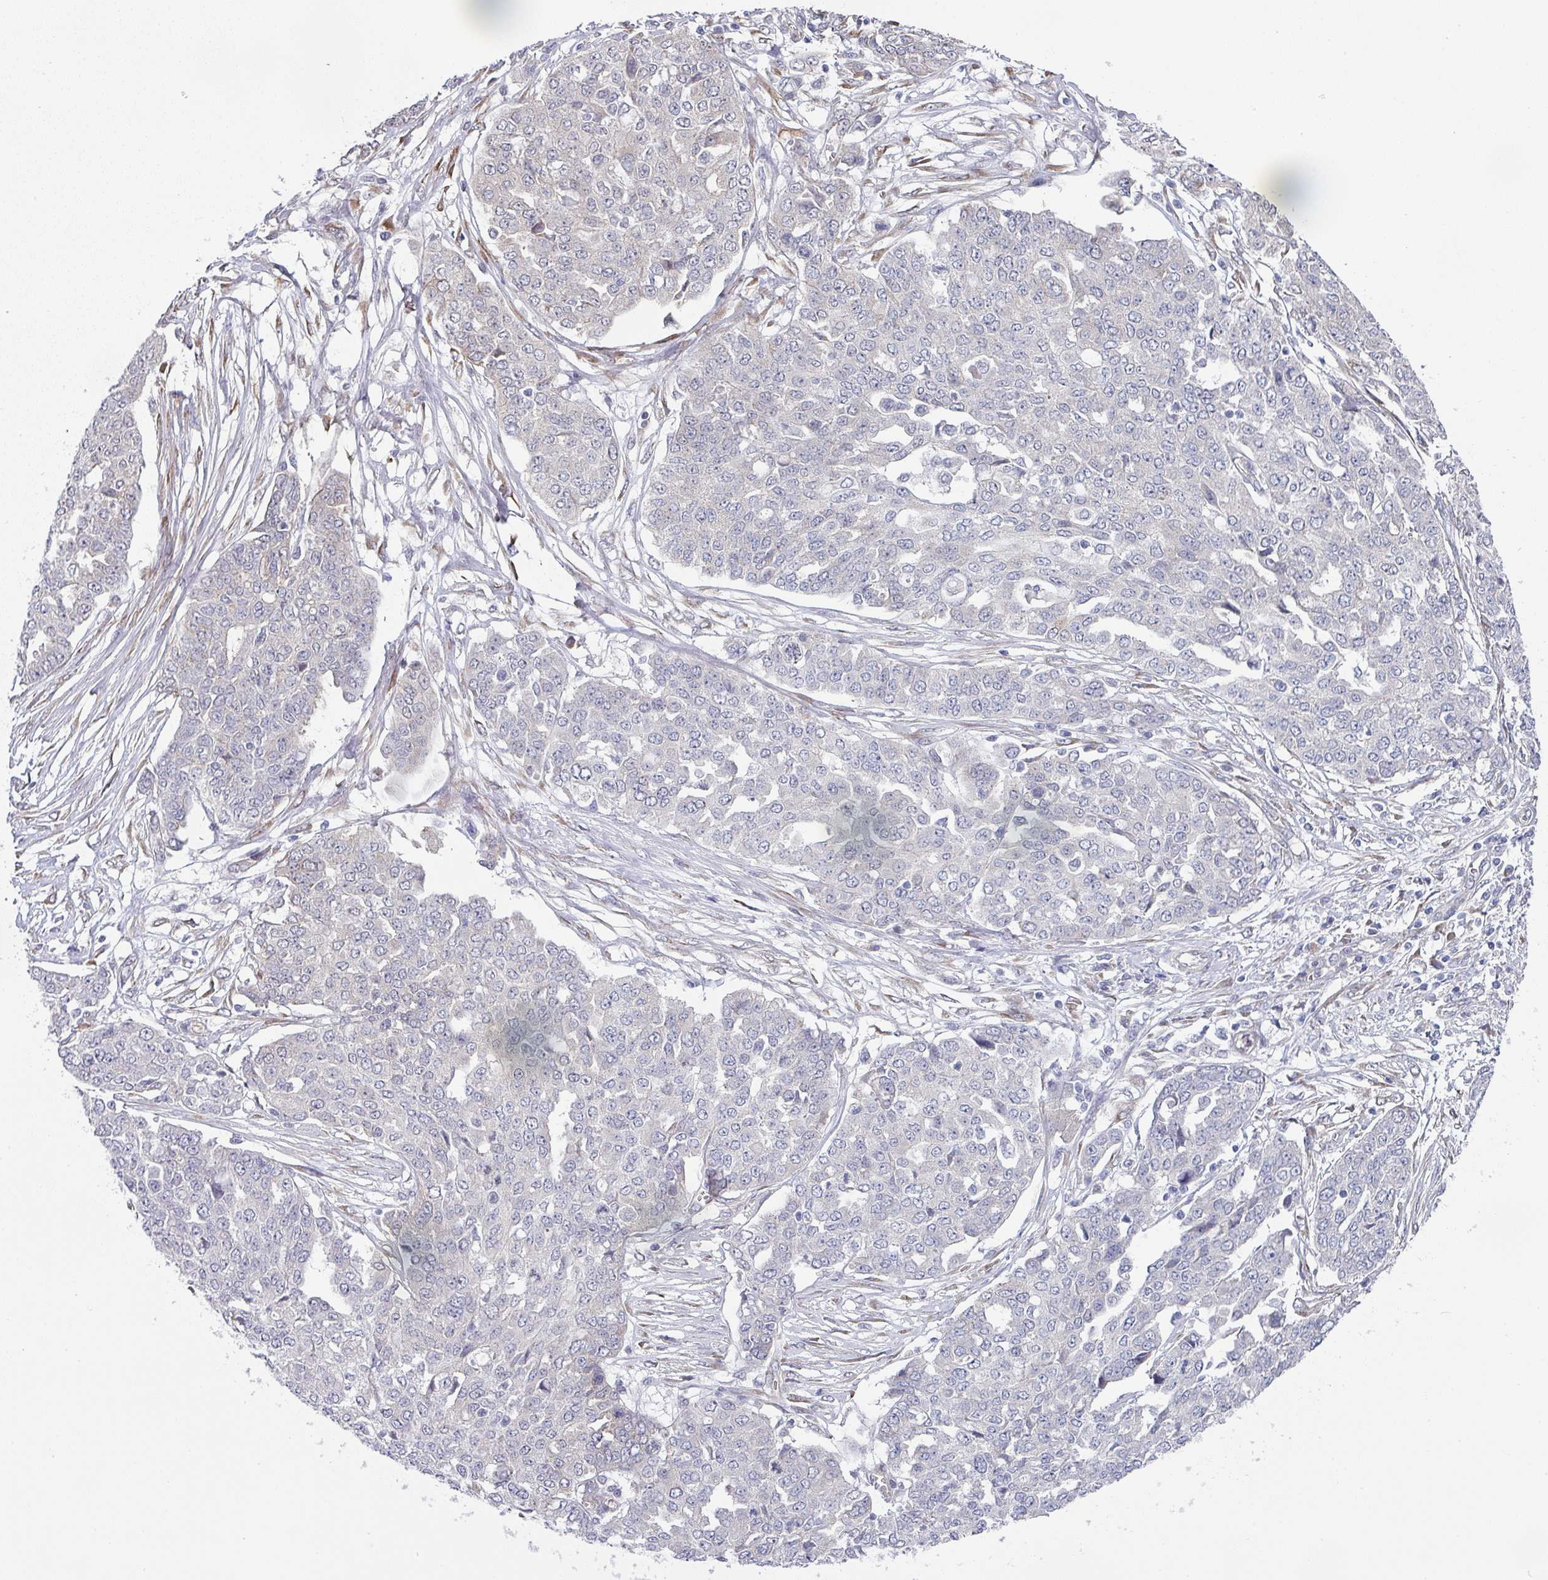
{"staining": {"intensity": "negative", "quantity": "none", "location": "none"}, "tissue": "ovarian cancer", "cell_type": "Tumor cells", "image_type": "cancer", "snomed": [{"axis": "morphology", "description": "Cystadenocarcinoma, serous, NOS"}, {"axis": "topography", "description": "Soft tissue"}, {"axis": "topography", "description": "Ovary"}], "caption": "Ovarian cancer (serous cystadenocarcinoma) was stained to show a protein in brown. There is no significant expression in tumor cells.", "gene": "TMED5", "patient": {"sex": "female", "age": 57}}